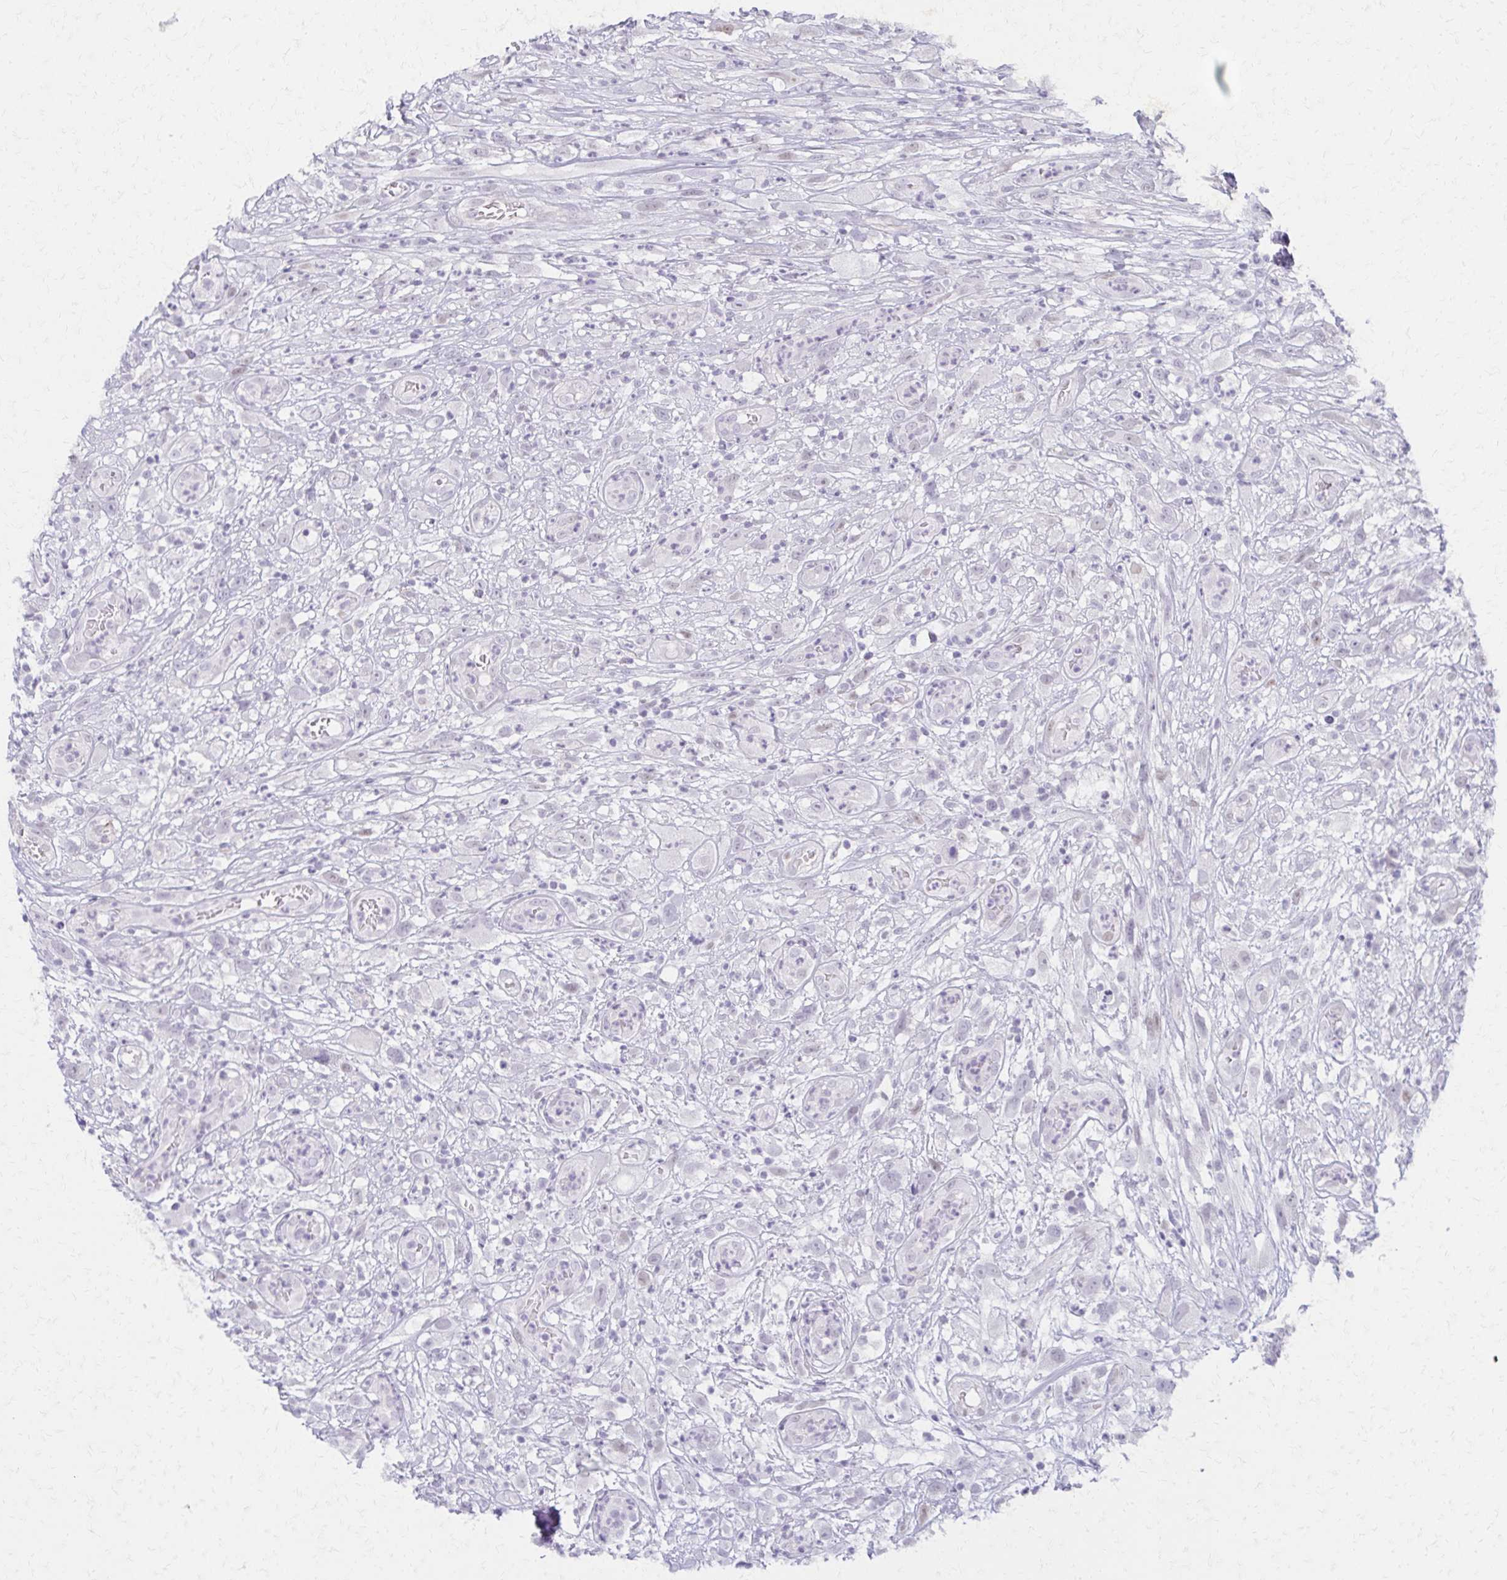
{"staining": {"intensity": "negative", "quantity": "none", "location": "none"}, "tissue": "head and neck cancer", "cell_type": "Tumor cells", "image_type": "cancer", "snomed": [{"axis": "morphology", "description": "Squamous cell carcinoma, NOS"}, {"axis": "topography", "description": "Head-Neck"}], "caption": "A high-resolution micrograph shows immunohistochemistry (IHC) staining of head and neck squamous cell carcinoma, which exhibits no significant expression in tumor cells.", "gene": "MORC4", "patient": {"sex": "male", "age": 65}}